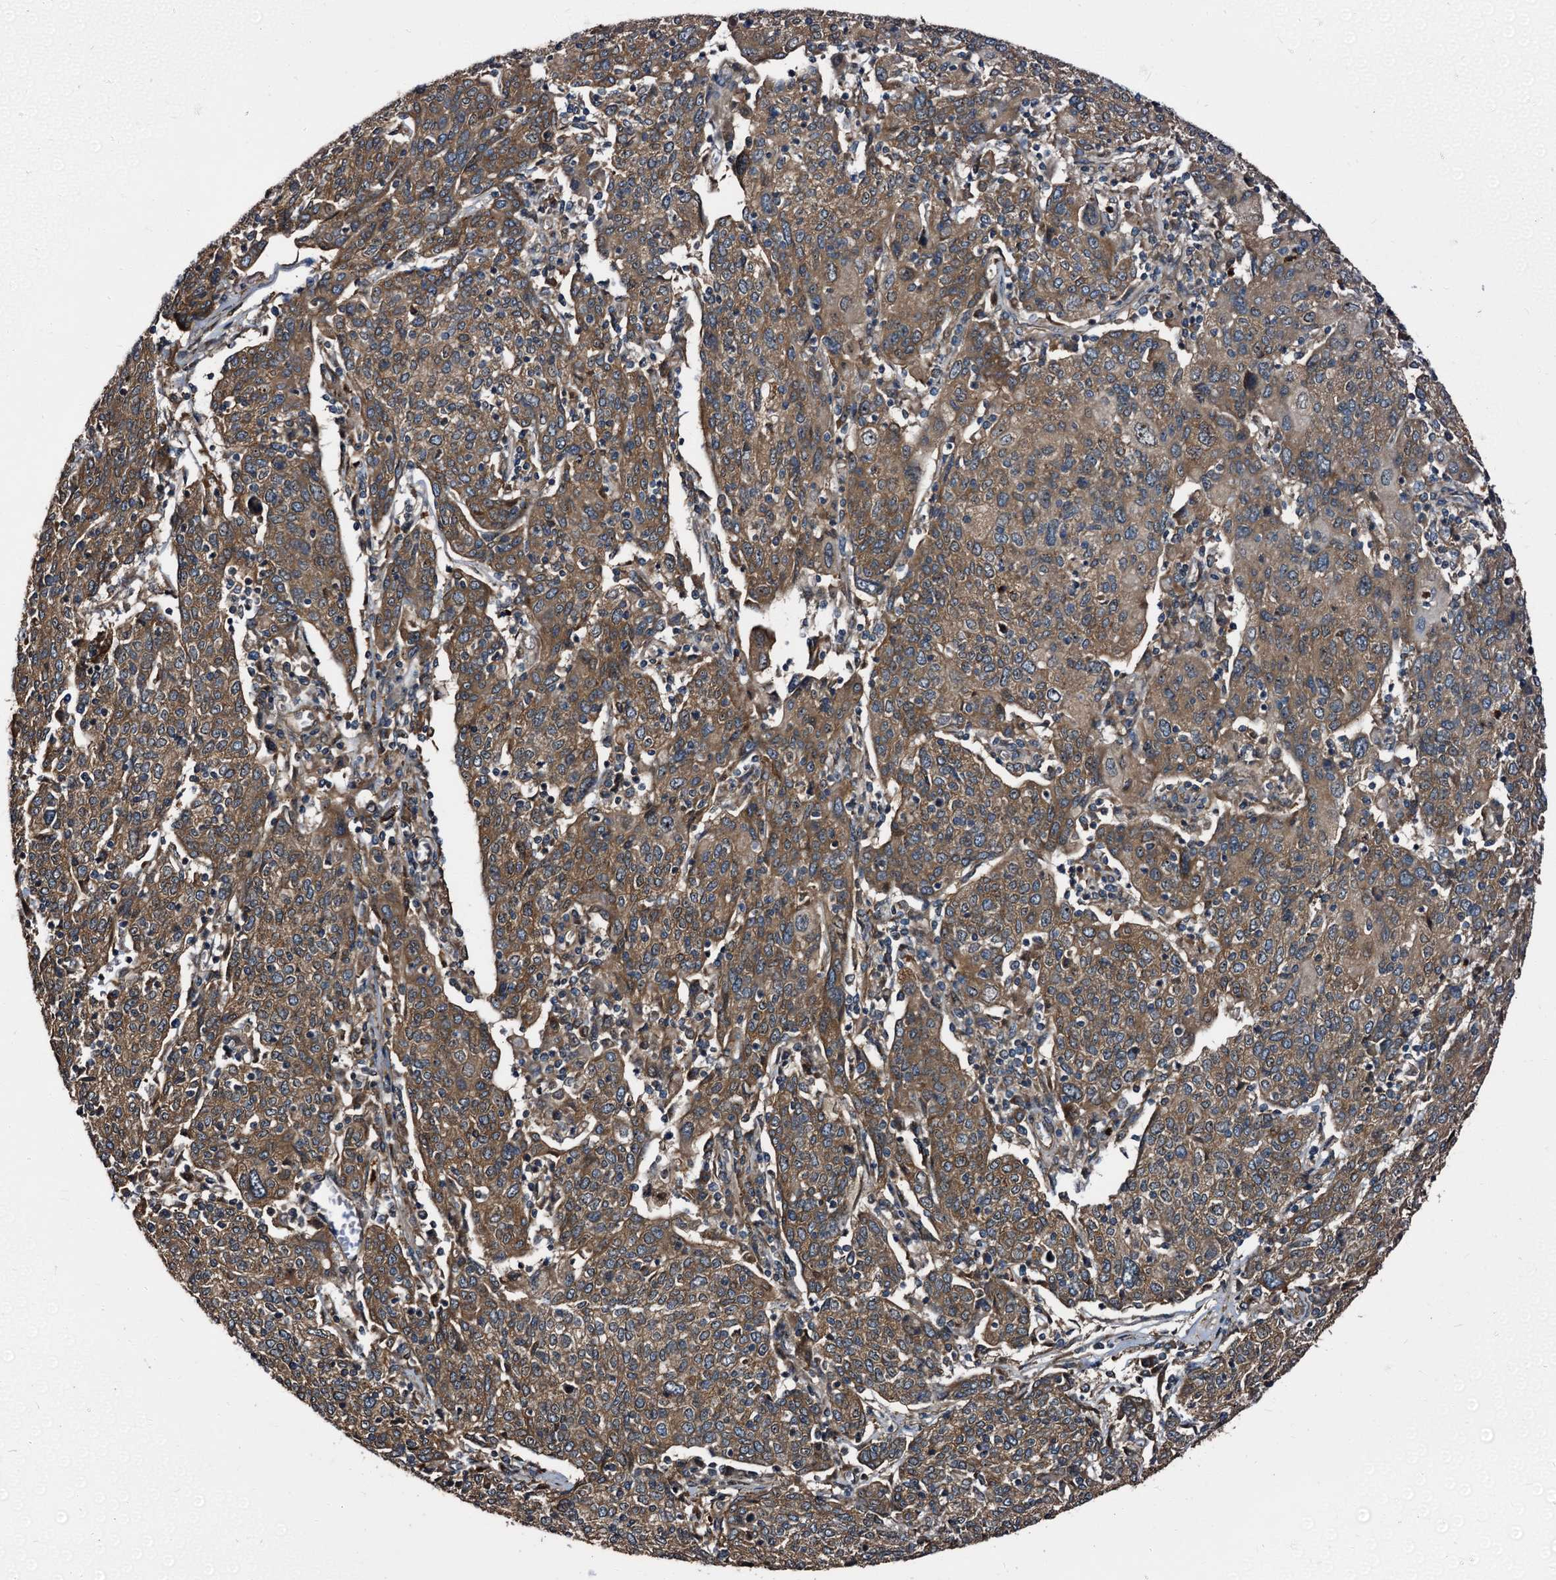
{"staining": {"intensity": "moderate", "quantity": ">75%", "location": "cytoplasmic/membranous"}, "tissue": "cervical cancer", "cell_type": "Tumor cells", "image_type": "cancer", "snomed": [{"axis": "morphology", "description": "Squamous cell carcinoma, NOS"}, {"axis": "topography", "description": "Cervix"}], "caption": "DAB immunohistochemical staining of cervical squamous cell carcinoma exhibits moderate cytoplasmic/membranous protein positivity in approximately >75% of tumor cells.", "gene": "PEX5", "patient": {"sex": "female", "age": 67}}